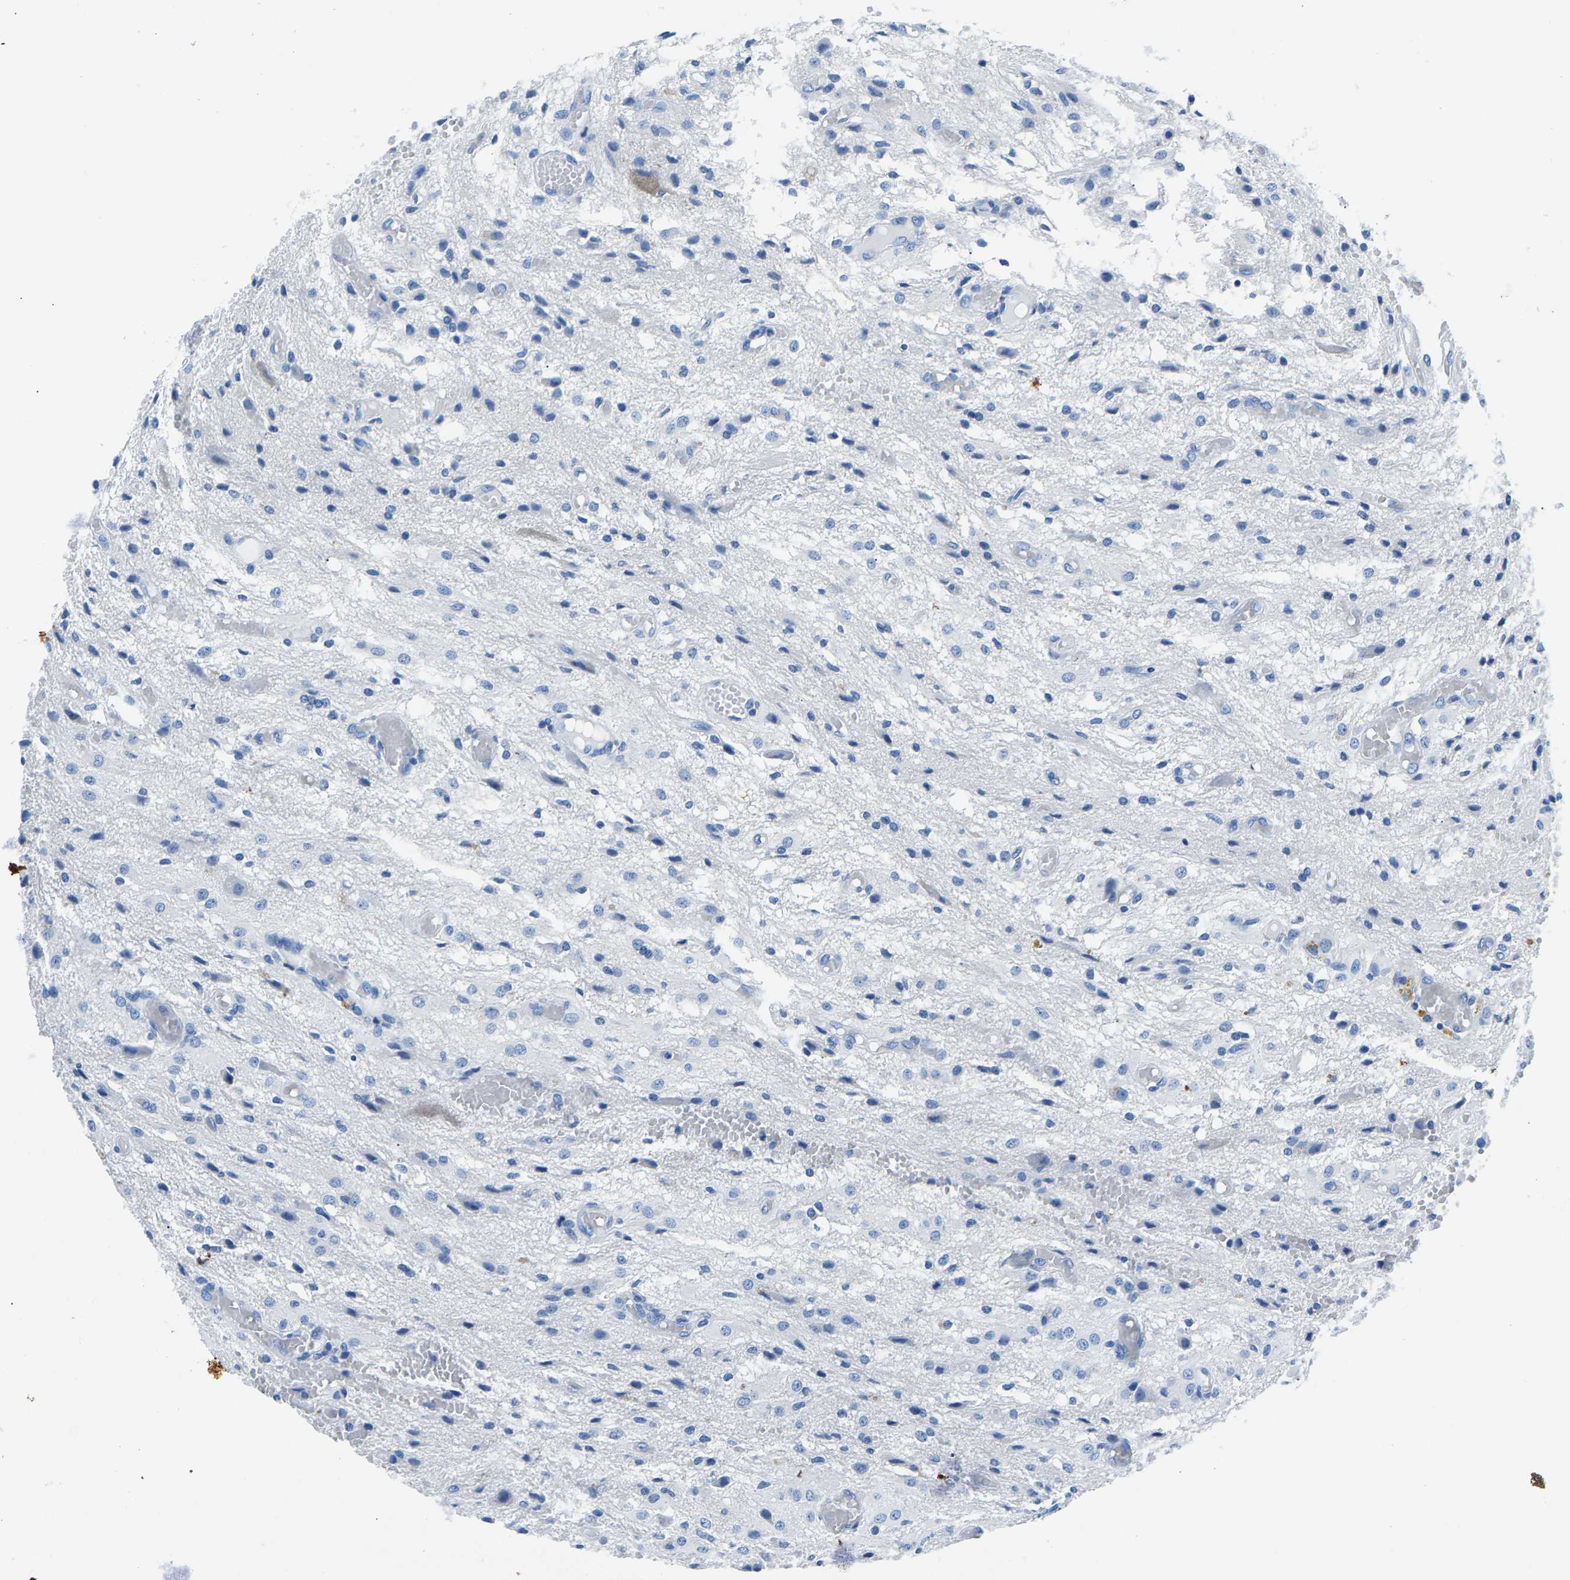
{"staining": {"intensity": "negative", "quantity": "none", "location": "none"}, "tissue": "glioma", "cell_type": "Tumor cells", "image_type": "cancer", "snomed": [{"axis": "morphology", "description": "Glioma, malignant, High grade"}, {"axis": "topography", "description": "Brain"}], "caption": "The photomicrograph shows no significant staining in tumor cells of malignant high-grade glioma. (Stains: DAB IHC with hematoxylin counter stain, Microscopy: brightfield microscopy at high magnification).", "gene": "CPS1", "patient": {"sex": "female", "age": 59}}